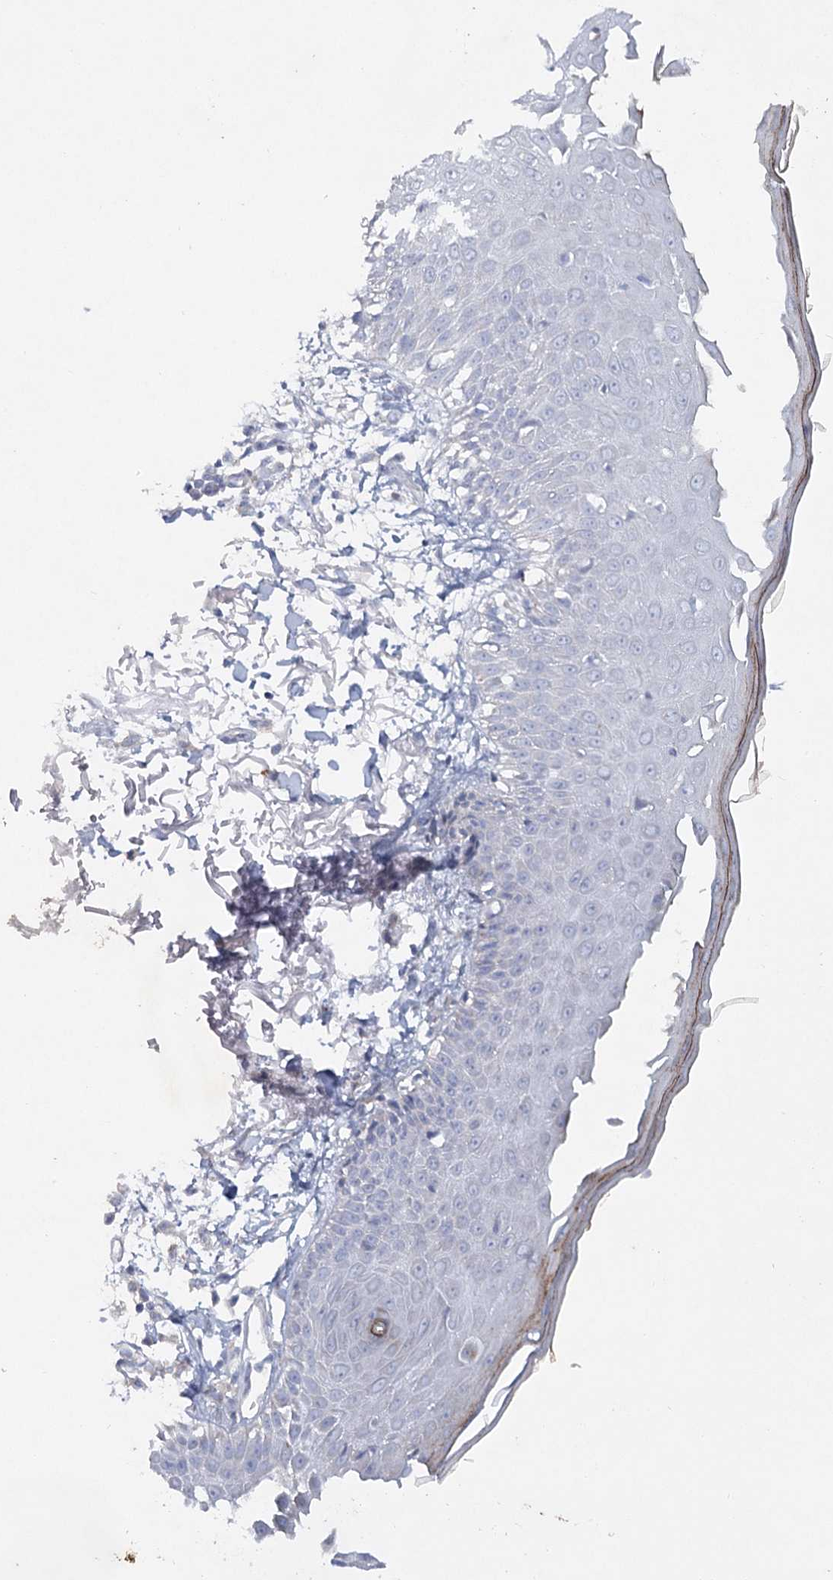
{"staining": {"intensity": "negative", "quantity": "none", "location": "none"}, "tissue": "skin", "cell_type": "Fibroblasts", "image_type": "normal", "snomed": [{"axis": "morphology", "description": "Normal tissue, NOS"}, {"axis": "morphology", "description": "Squamous cell carcinoma, NOS"}, {"axis": "topography", "description": "Skin"}, {"axis": "topography", "description": "Peripheral nerve tissue"}], "caption": "High magnification brightfield microscopy of unremarkable skin stained with DAB (brown) and counterstained with hematoxylin (blue): fibroblasts show no significant positivity. Nuclei are stained in blue.", "gene": "MAP3K13", "patient": {"sex": "male", "age": 83}}